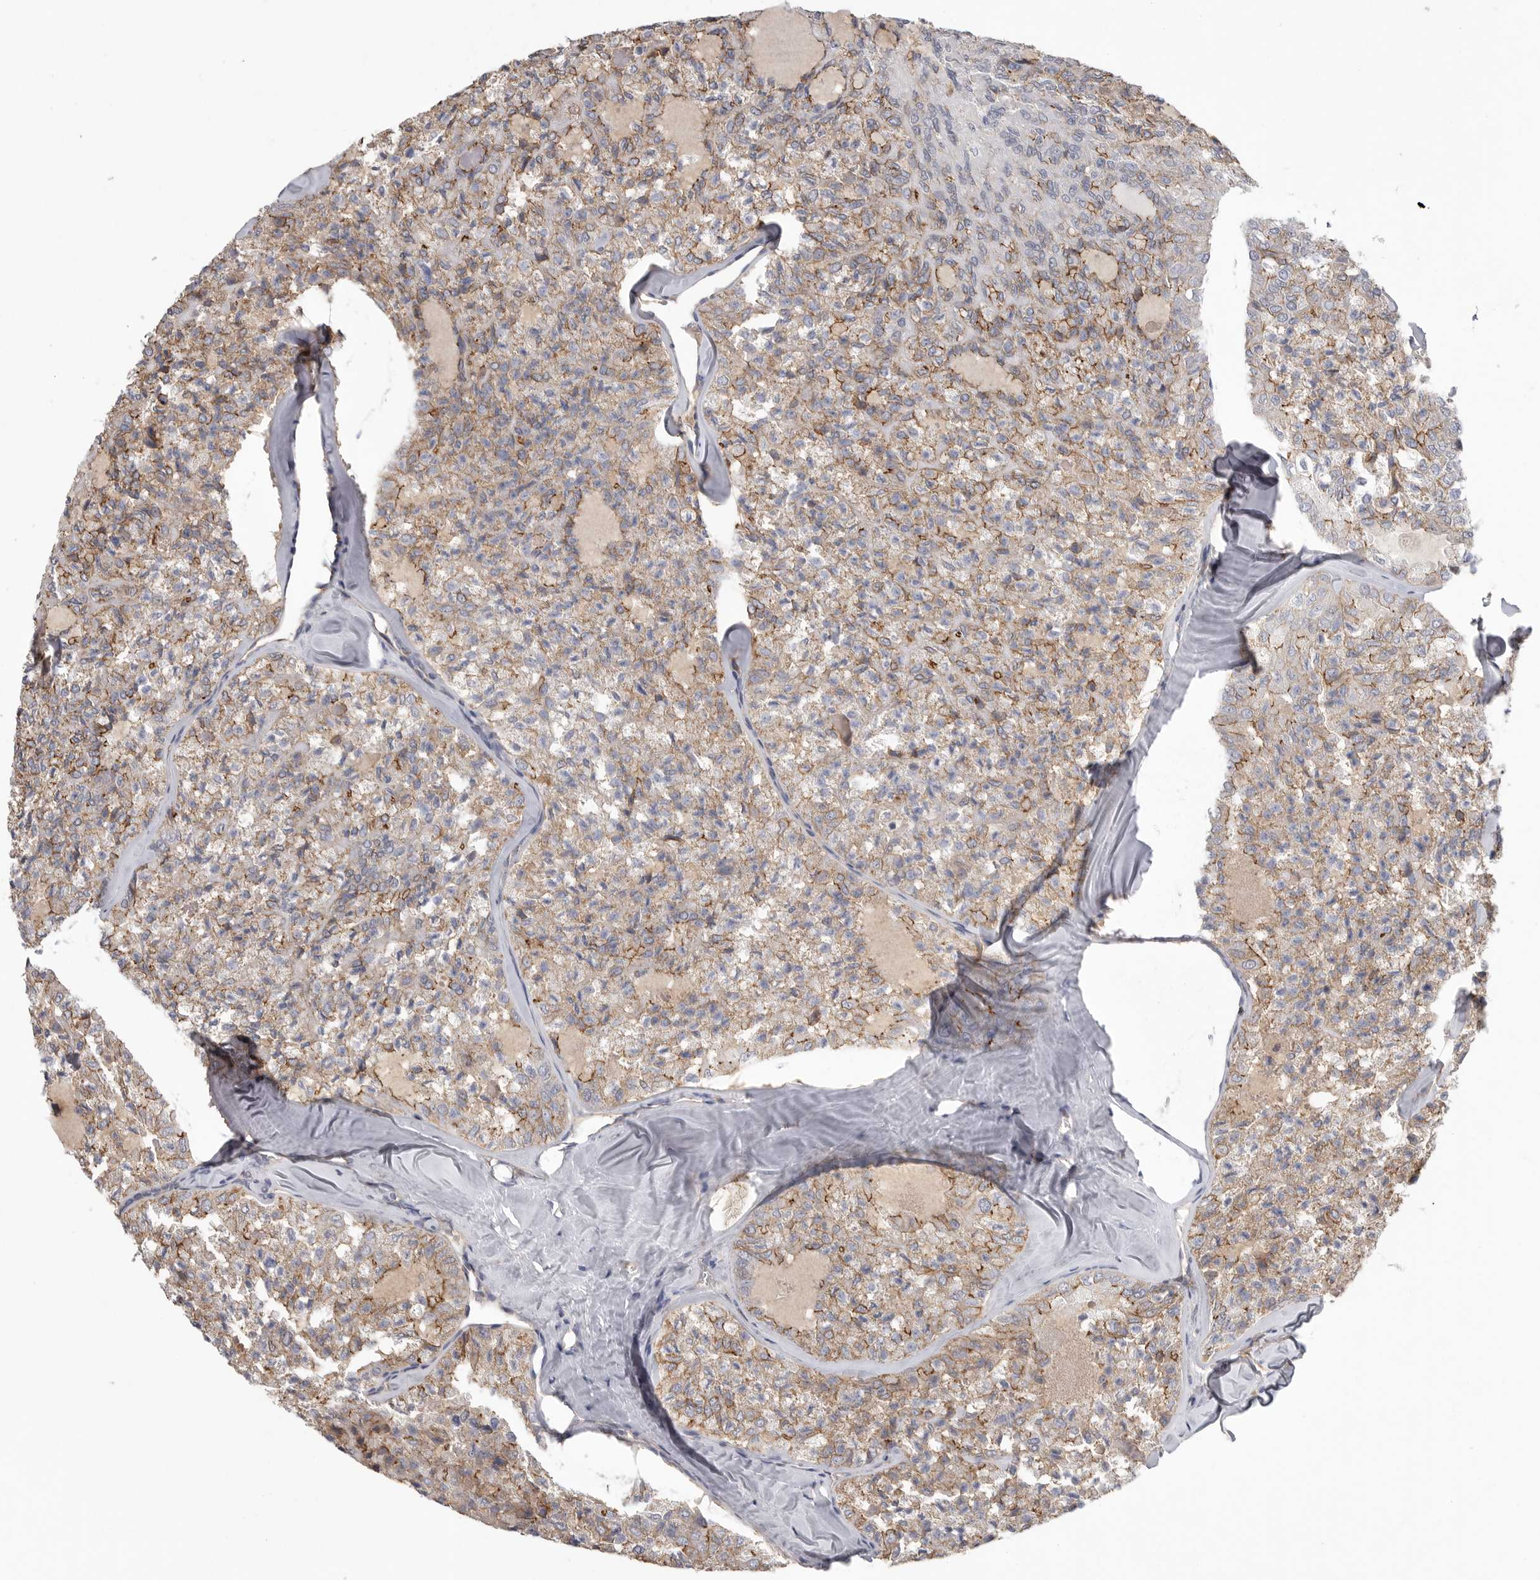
{"staining": {"intensity": "moderate", "quantity": ">75%", "location": "cytoplasmic/membranous"}, "tissue": "thyroid cancer", "cell_type": "Tumor cells", "image_type": "cancer", "snomed": [{"axis": "morphology", "description": "Follicular adenoma carcinoma, NOS"}, {"axis": "topography", "description": "Thyroid gland"}], "caption": "High-magnification brightfield microscopy of follicular adenoma carcinoma (thyroid) stained with DAB (brown) and counterstained with hematoxylin (blue). tumor cells exhibit moderate cytoplasmic/membranous staining is identified in about>75% of cells.", "gene": "NECTIN2", "patient": {"sex": "male", "age": 75}}